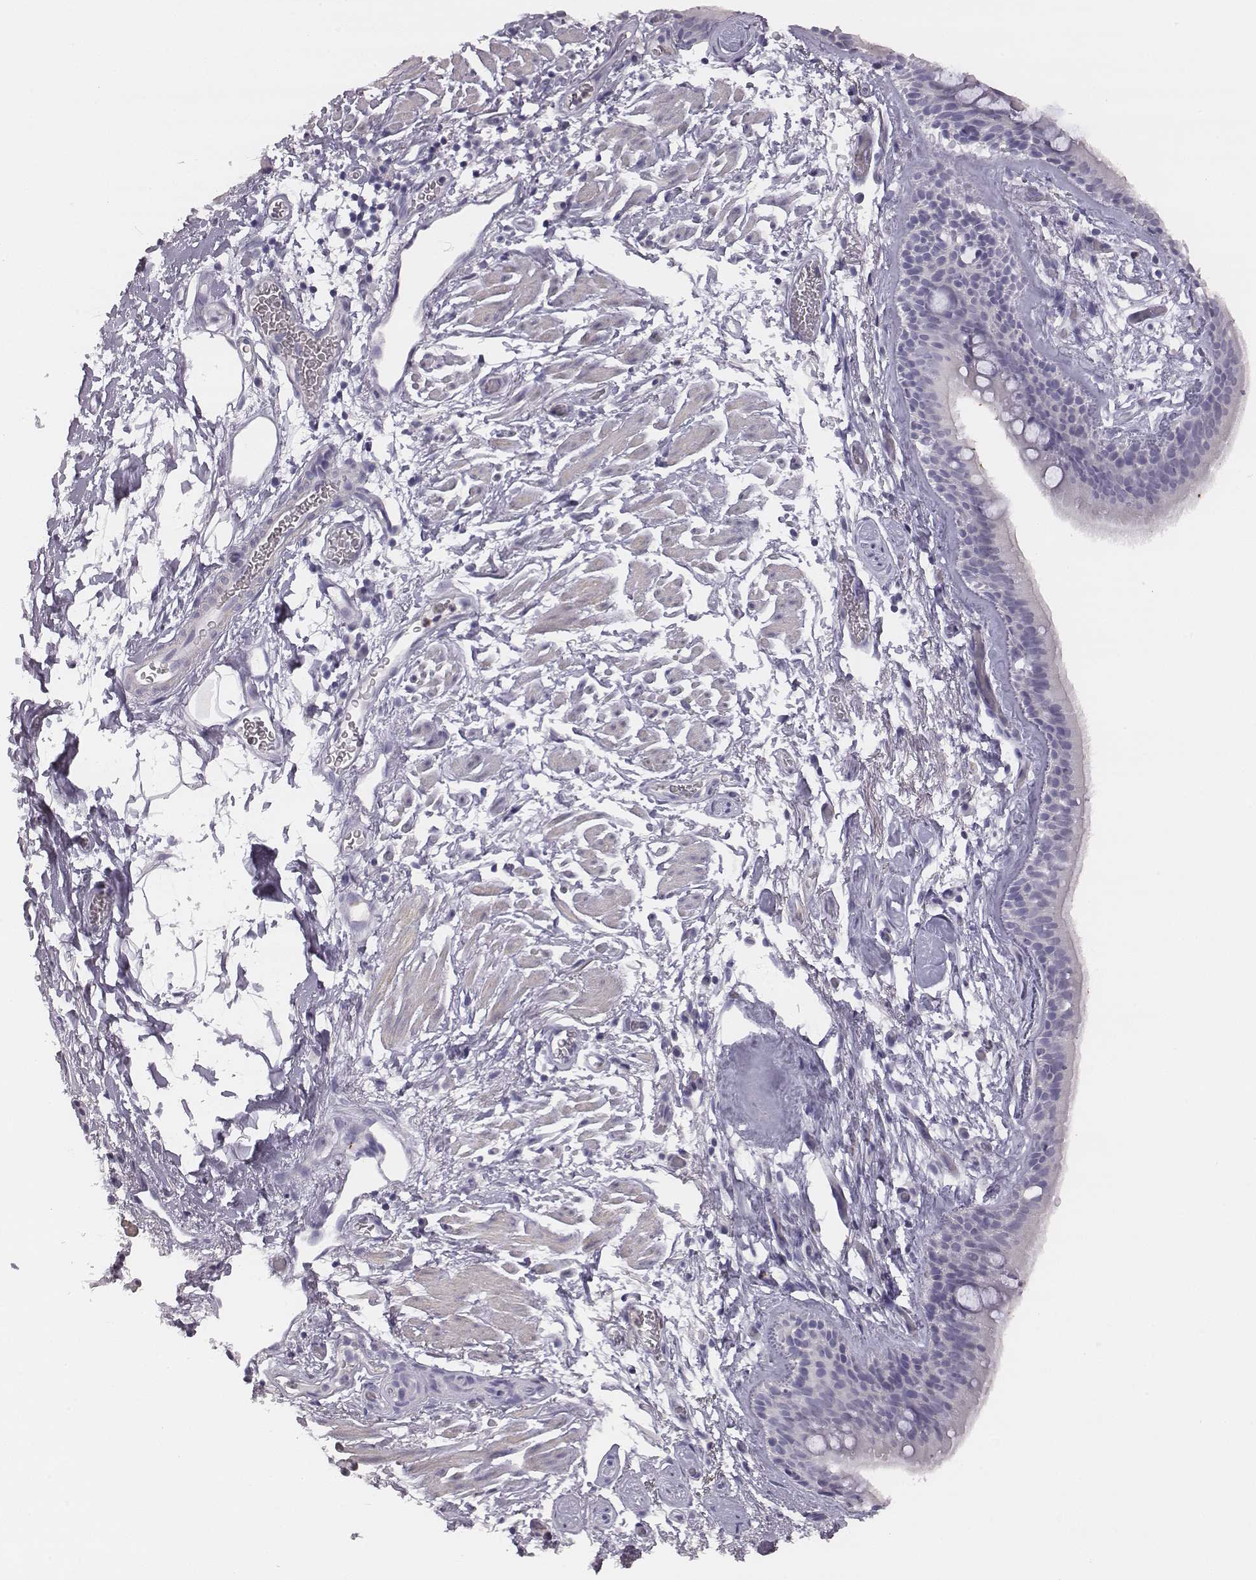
{"staining": {"intensity": "negative", "quantity": "none", "location": "none"}, "tissue": "bronchus", "cell_type": "Respiratory epithelial cells", "image_type": "normal", "snomed": [{"axis": "morphology", "description": "Normal tissue, NOS"}, {"axis": "topography", "description": "Cartilage tissue"}, {"axis": "topography", "description": "Bronchus"}], "caption": "Immunohistochemical staining of normal bronchus displays no significant staining in respiratory epithelial cells. The staining is performed using DAB (3,3'-diaminobenzidine) brown chromogen with nuclei counter-stained in using hematoxylin.", "gene": "ADAM7", "patient": {"sex": "male", "age": 58}}